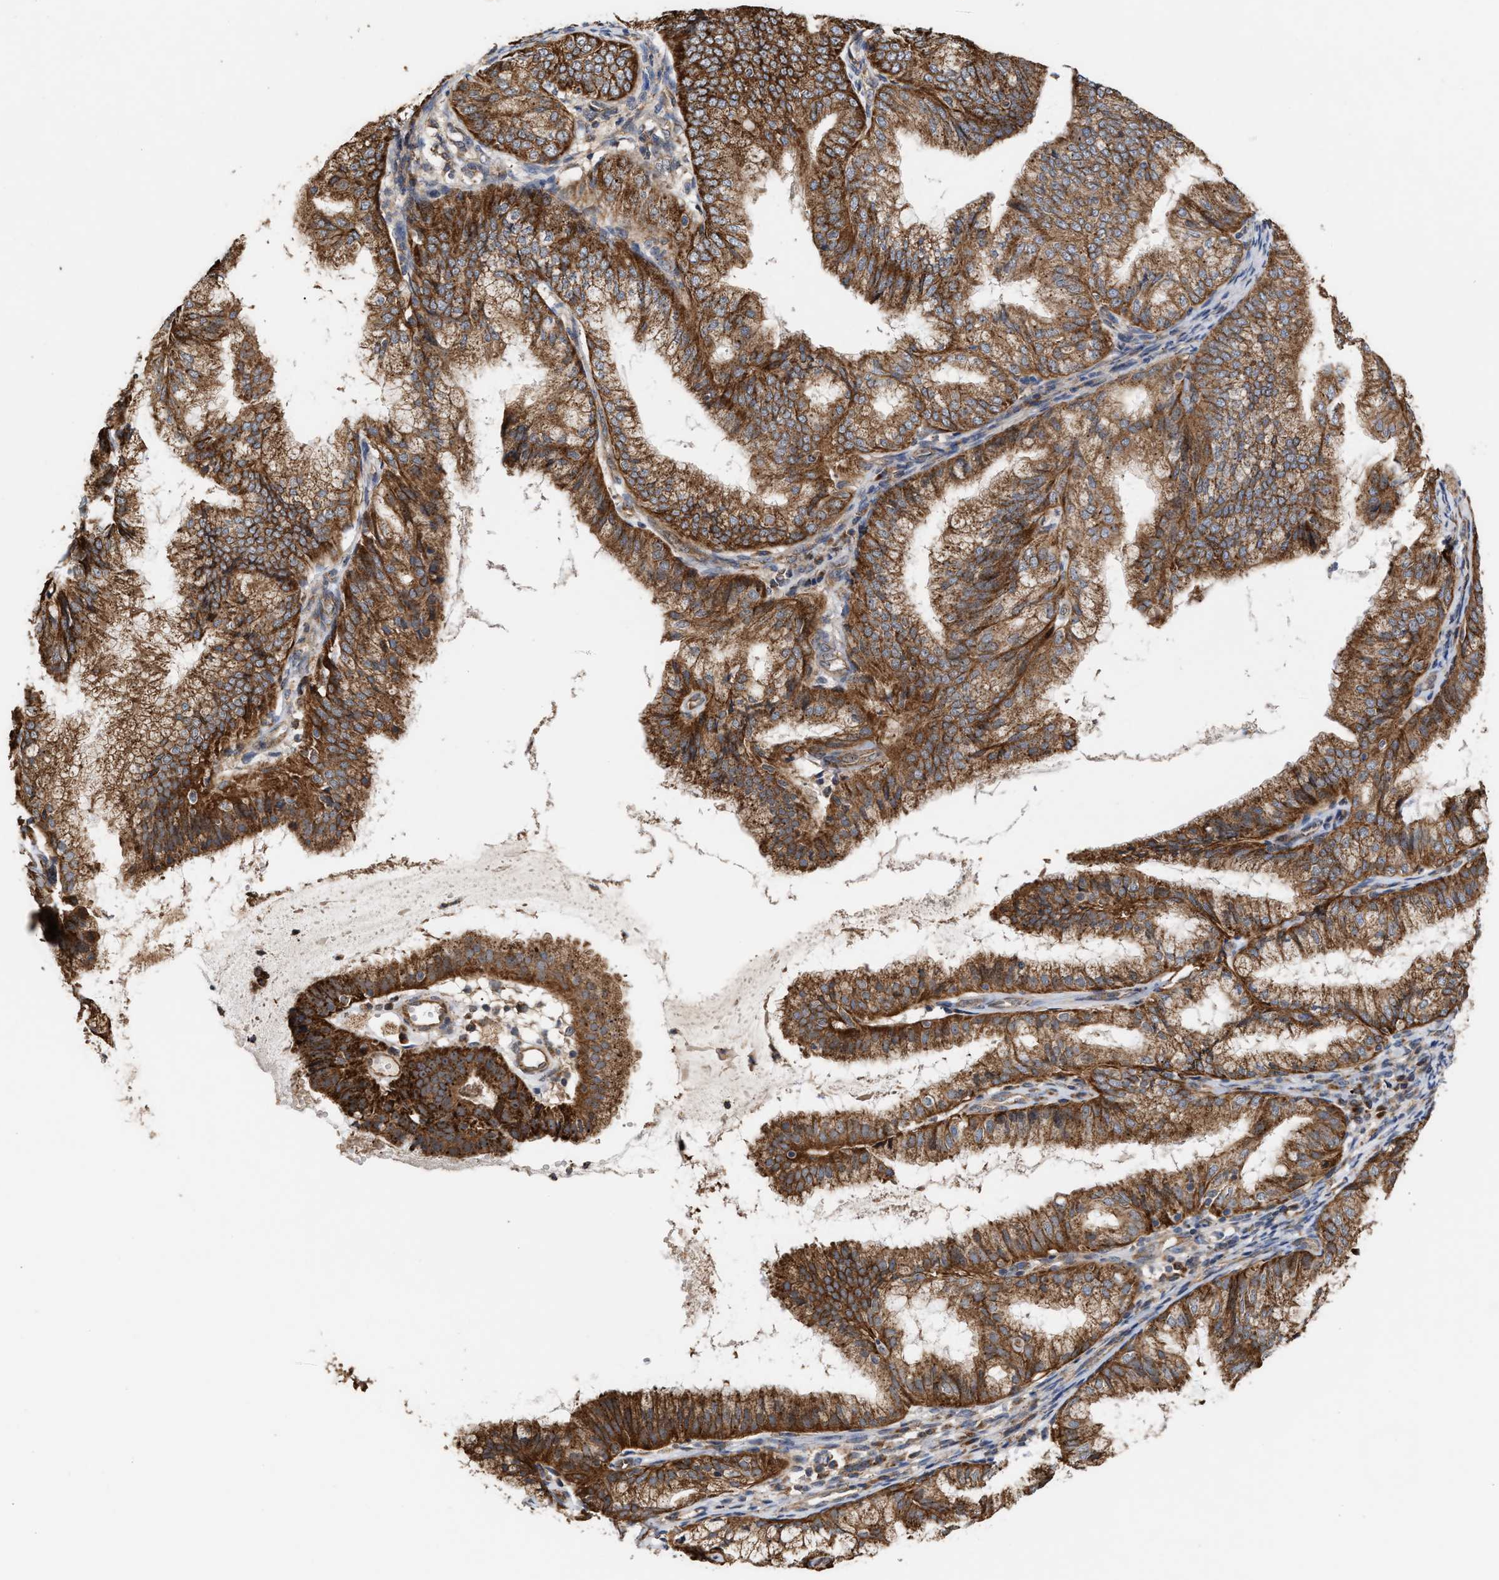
{"staining": {"intensity": "strong", "quantity": ">75%", "location": "cytoplasmic/membranous"}, "tissue": "endometrial cancer", "cell_type": "Tumor cells", "image_type": "cancer", "snomed": [{"axis": "morphology", "description": "Adenocarcinoma, NOS"}, {"axis": "topography", "description": "Endometrium"}], "caption": "A brown stain shows strong cytoplasmic/membranous positivity of a protein in human endometrial cancer tumor cells.", "gene": "EXOSC2", "patient": {"sex": "female", "age": 63}}